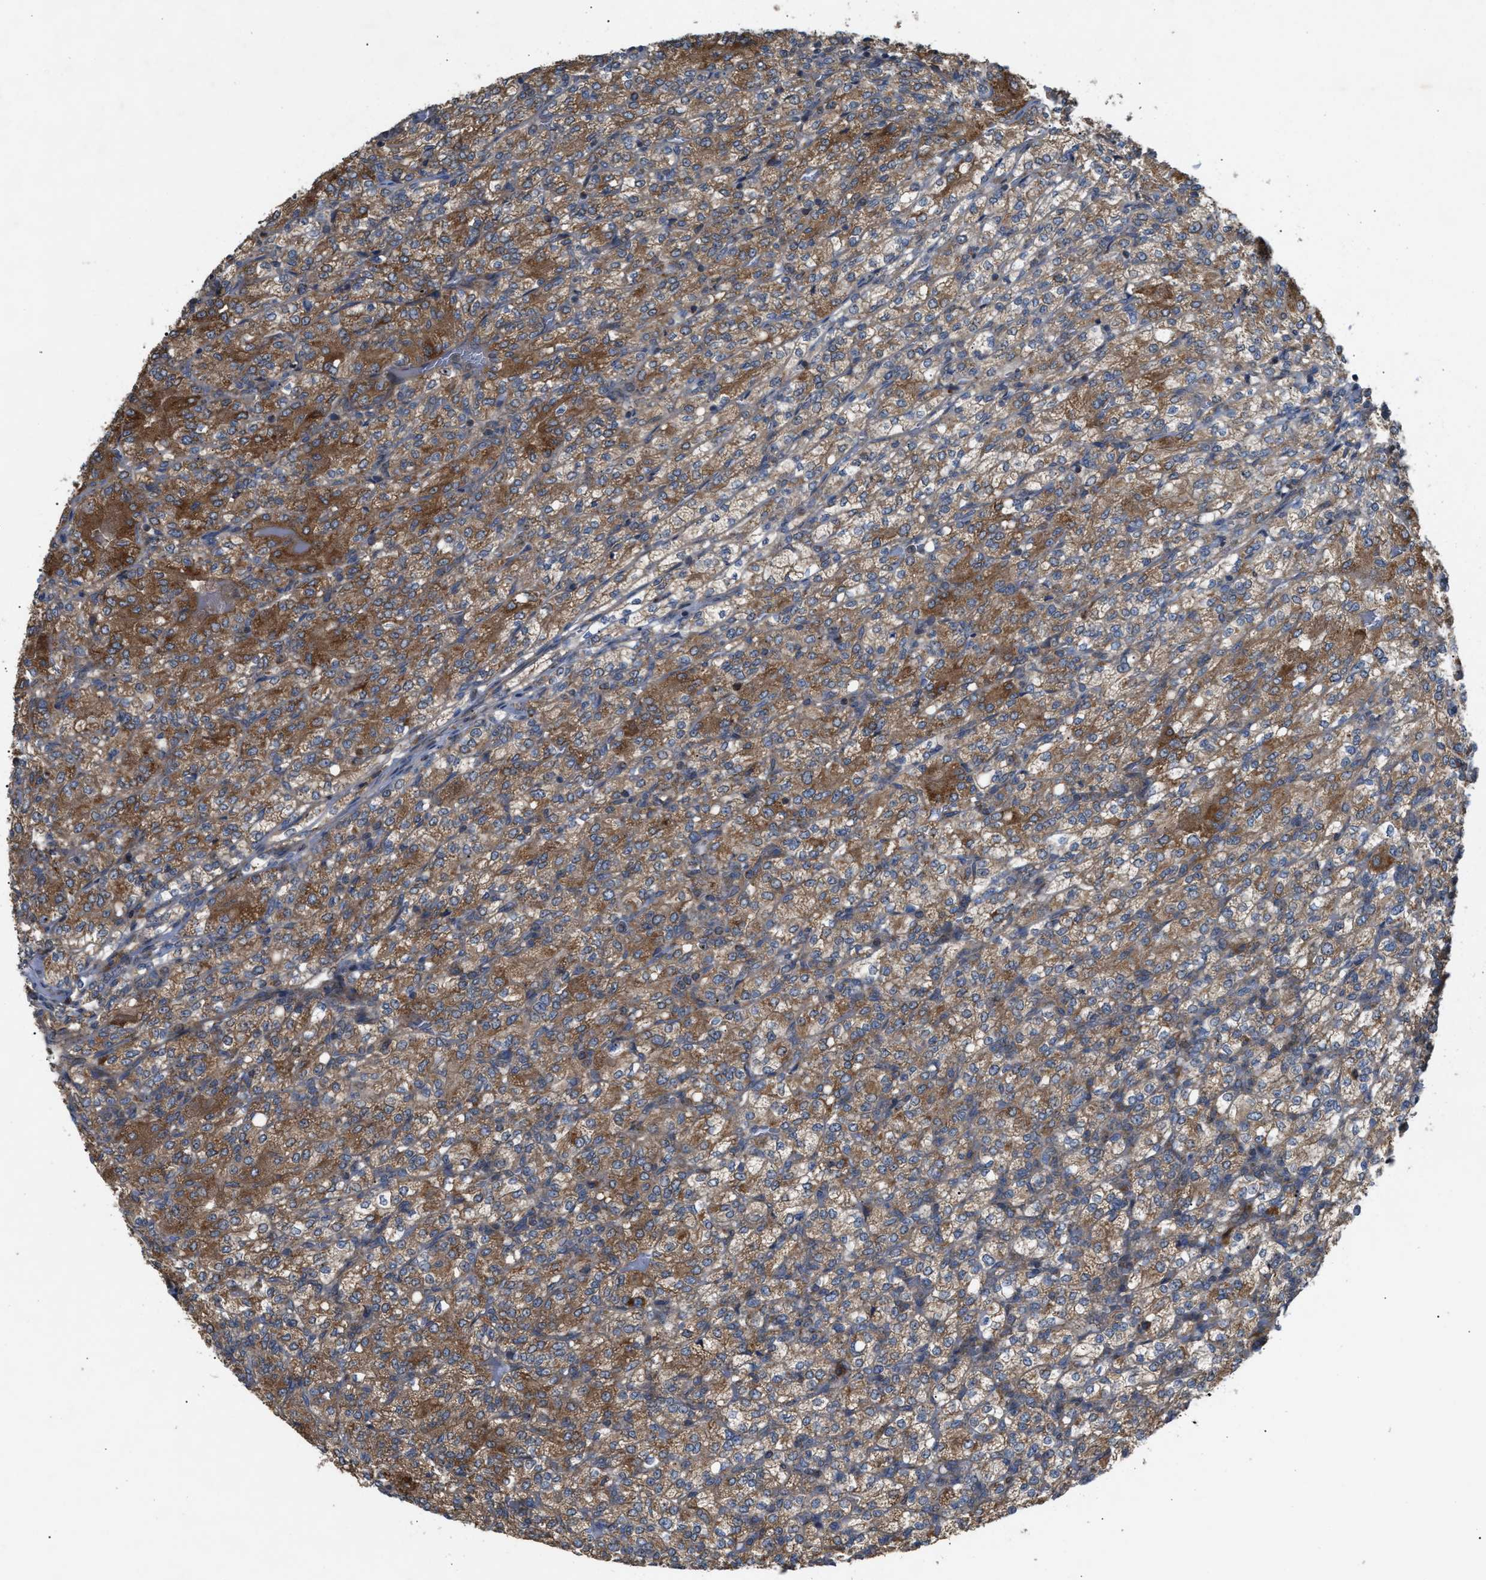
{"staining": {"intensity": "moderate", "quantity": ">75%", "location": "cytoplasmic/membranous"}, "tissue": "renal cancer", "cell_type": "Tumor cells", "image_type": "cancer", "snomed": [{"axis": "morphology", "description": "Adenocarcinoma, NOS"}, {"axis": "topography", "description": "Kidney"}], "caption": "High-power microscopy captured an immunohistochemistry (IHC) histopathology image of renal cancer (adenocarcinoma), revealing moderate cytoplasmic/membranous staining in approximately >75% of tumor cells. (IHC, brightfield microscopy, high magnification).", "gene": "TACO1", "patient": {"sex": "male", "age": 77}}